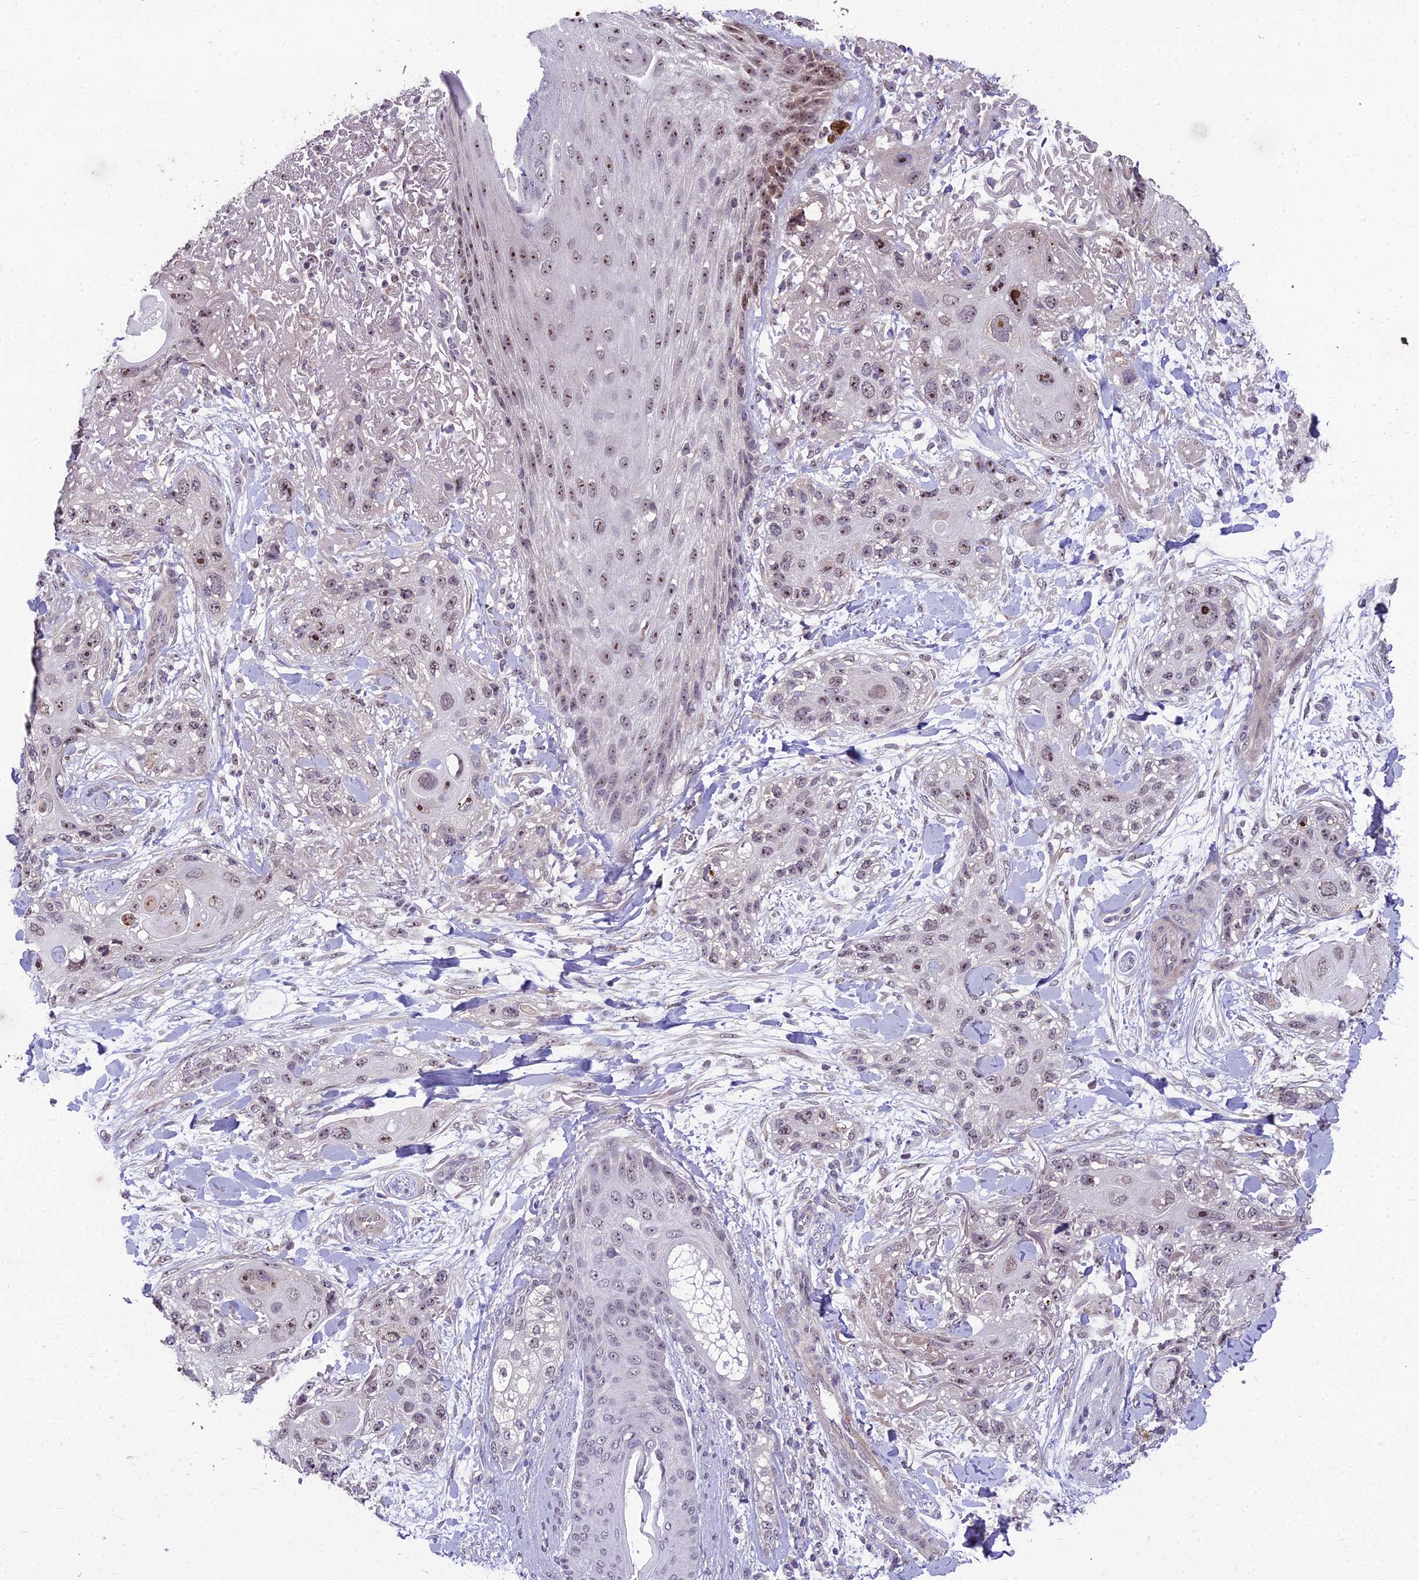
{"staining": {"intensity": "moderate", "quantity": ">75%", "location": "nuclear"}, "tissue": "skin cancer", "cell_type": "Tumor cells", "image_type": "cancer", "snomed": [{"axis": "morphology", "description": "Normal tissue, NOS"}, {"axis": "morphology", "description": "Squamous cell carcinoma, NOS"}, {"axis": "topography", "description": "Skin"}], "caption": "Protein staining demonstrates moderate nuclear positivity in about >75% of tumor cells in squamous cell carcinoma (skin). Using DAB (3,3'-diaminobenzidine) (brown) and hematoxylin (blue) stains, captured at high magnification using brightfield microscopy.", "gene": "ZNF333", "patient": {"sex": "male", "age": 72}}